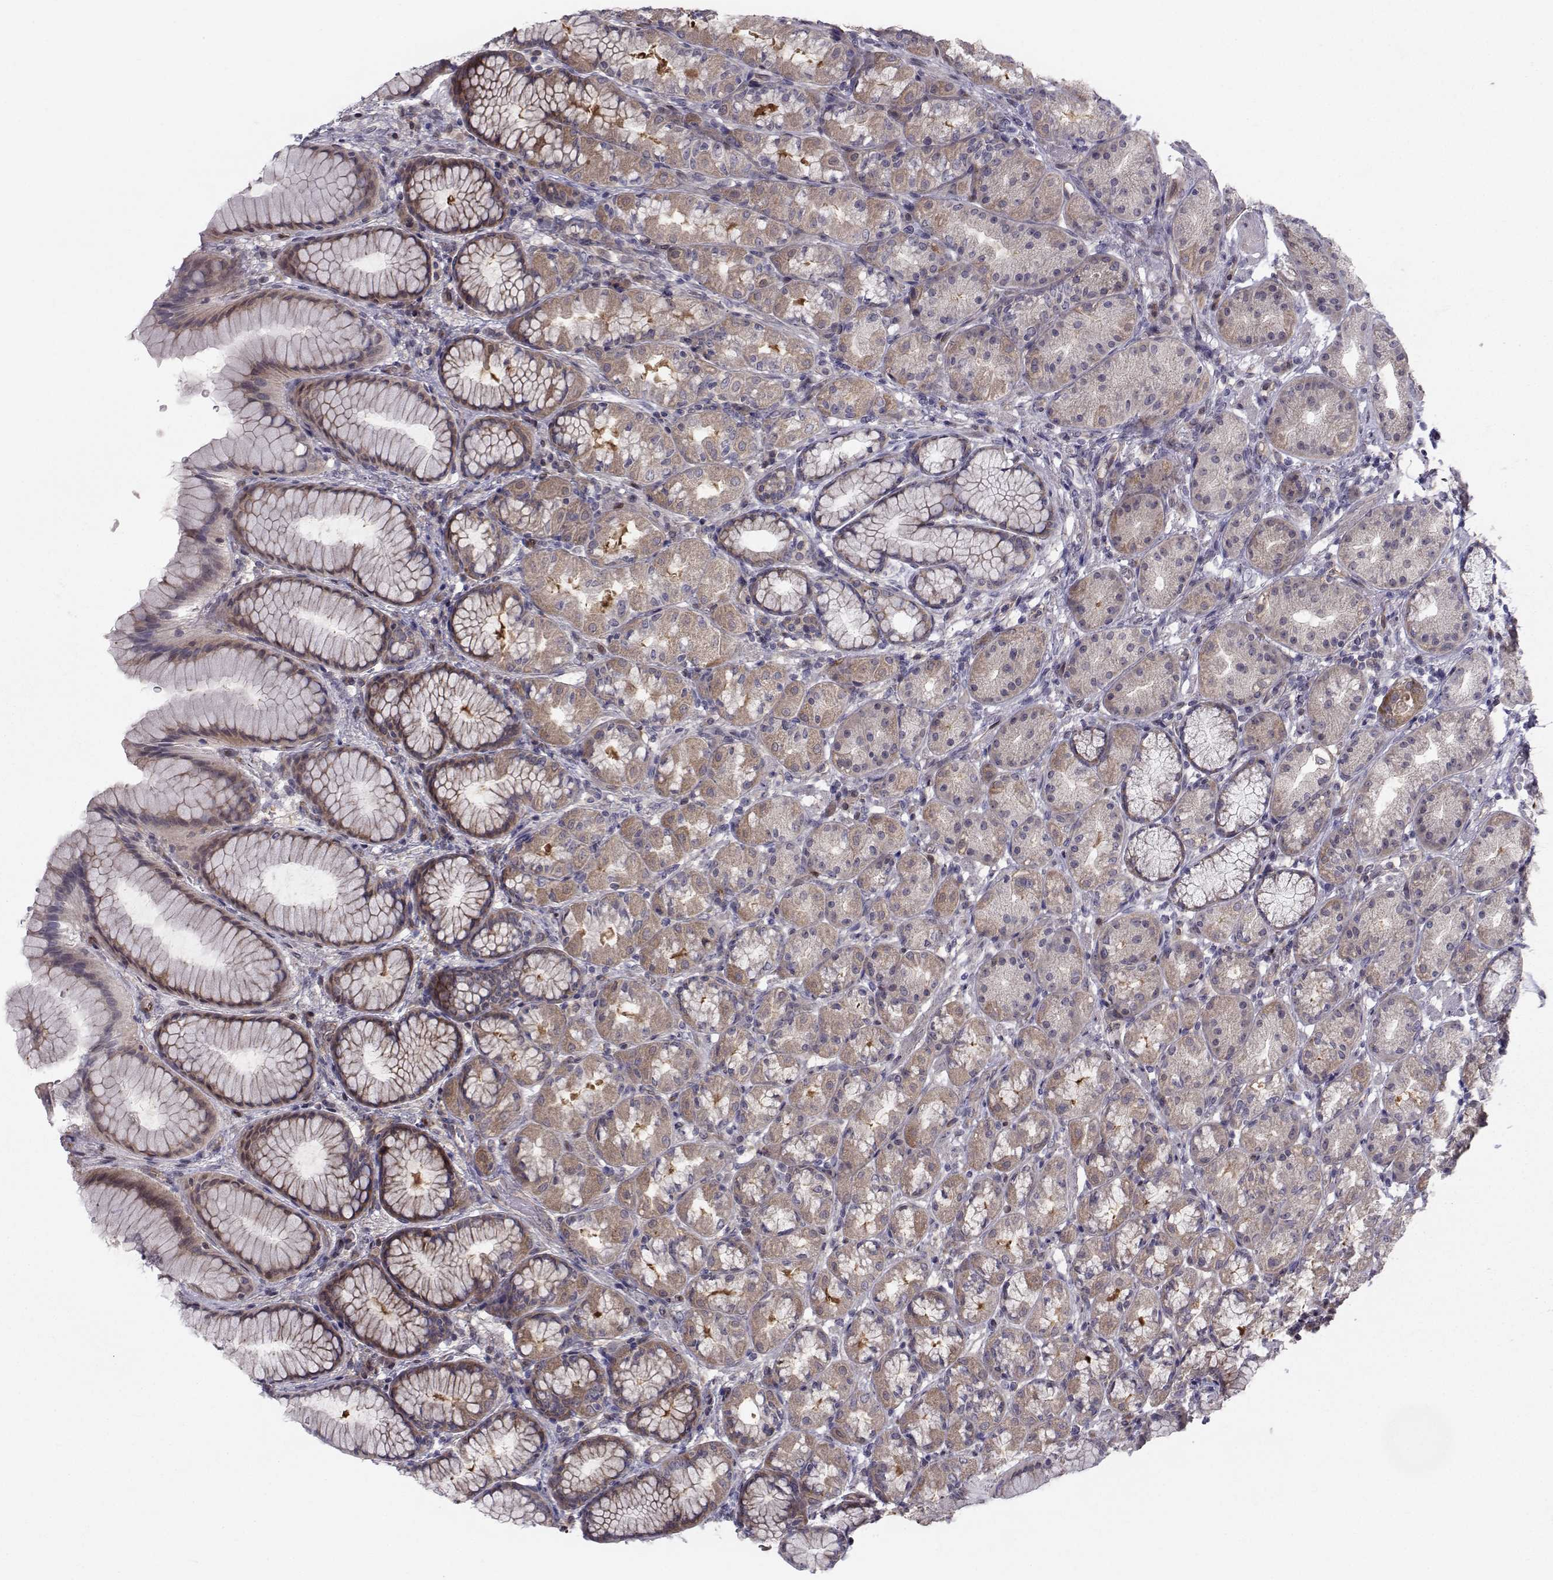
{"staining": {"intensity": "moderate", "quantity": "<25%", "location": "cytoplasmic/membranous"}, "tissue": "stomach", "cell_type": "Glandular cells", "image_type": "normal", "snomed": [{"axis": "morphology", "description": "Normal tissue, NOS"}, {"axis": "morphology", "description": "Adenocarcinoma, NOS"}, {"axis": "topography", "description": "Stomach"}], "caption": "Human stomach stained with a protein marker exhibits moderate staining in glandular cells.", "gene": "HSP90AB1", "patient": {"sex": "female", "age": 79}}